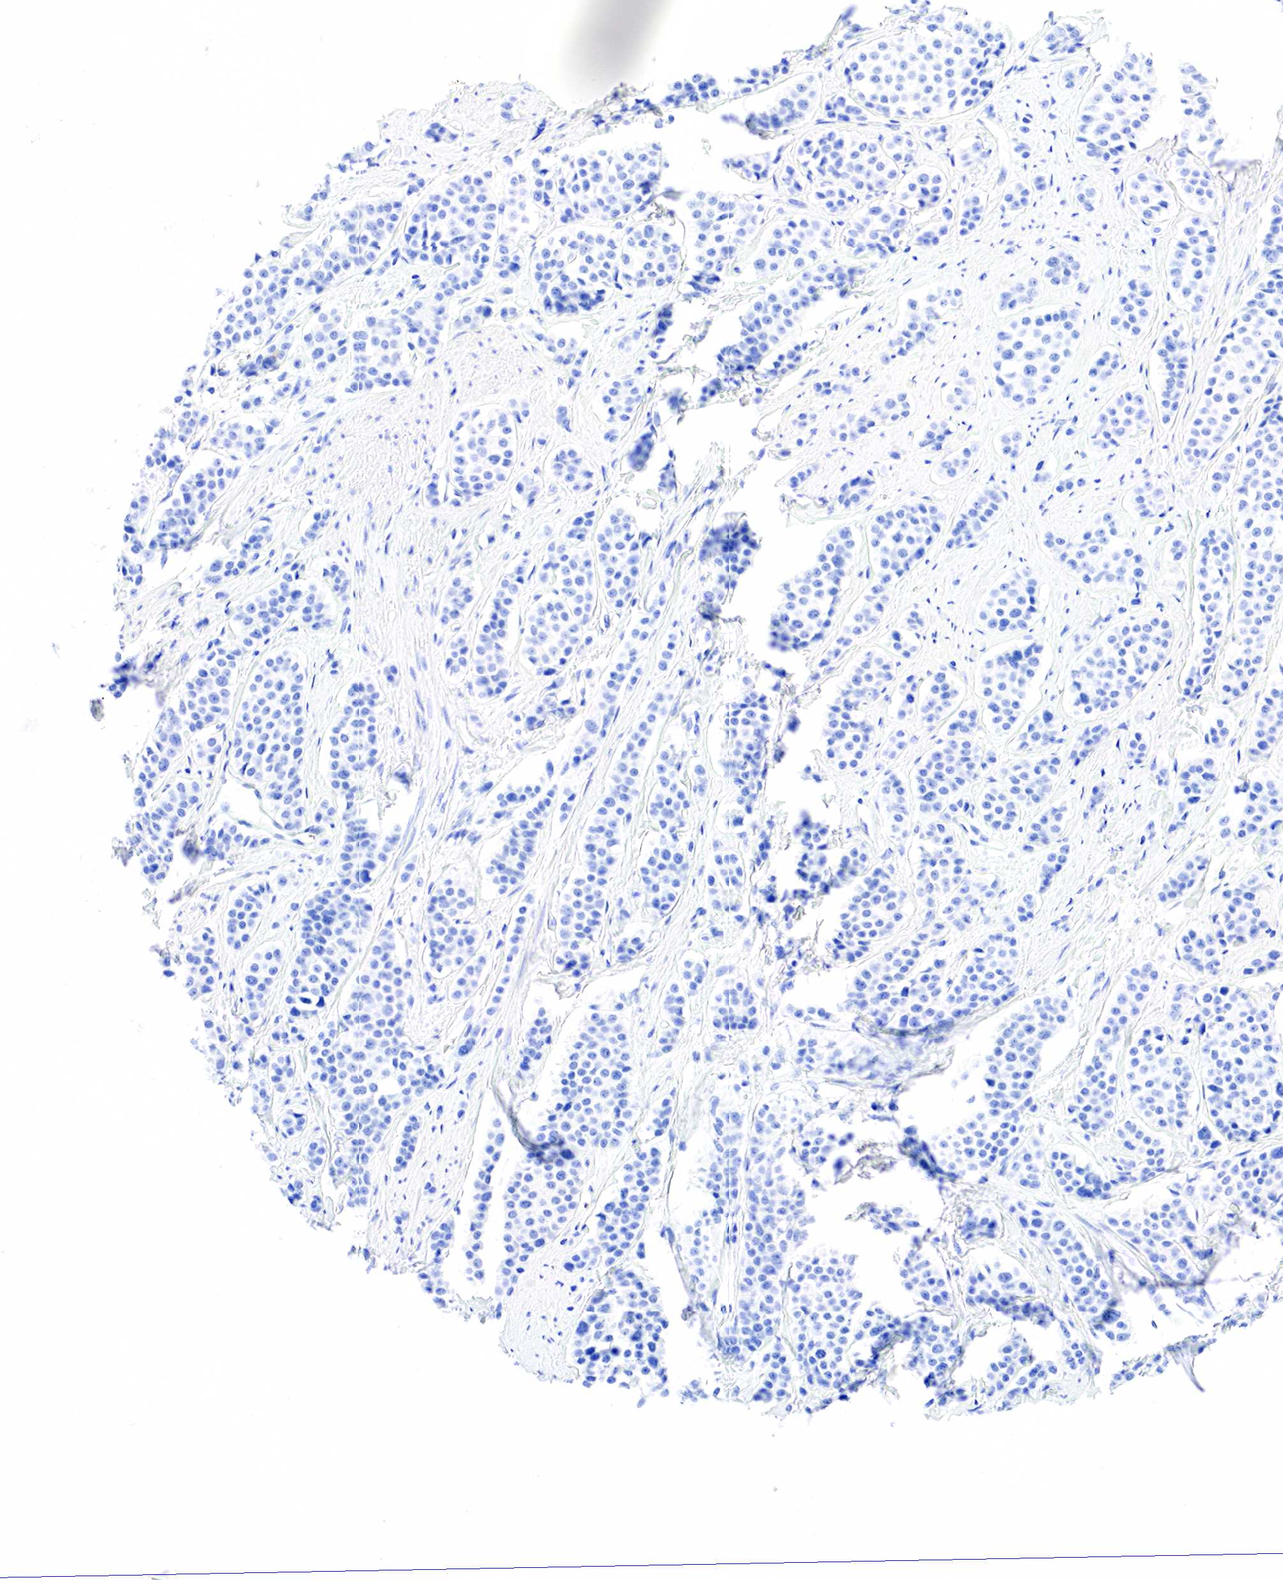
{"staining": {"intensity": "negative", "quantity": "none", "location": "none"}, "tissue": "carcinoid", "cell_type": "Tumor cells", "image_type": "cancer", "snomed": [{"axis": "morphology", "description": "Carcinoid, malignant, NOS"}, {"axis": "topography", "description": "Small intestine"}], "caption": "Malignant carcinoid was stained to show a protein in brown. There is no significant positivity in tumor cells. (Brightfield microscopy of DAB immunohistochemistry at high magnification).", "gene": "KRT7", "patient": {"sex": "male", "age": 60}}